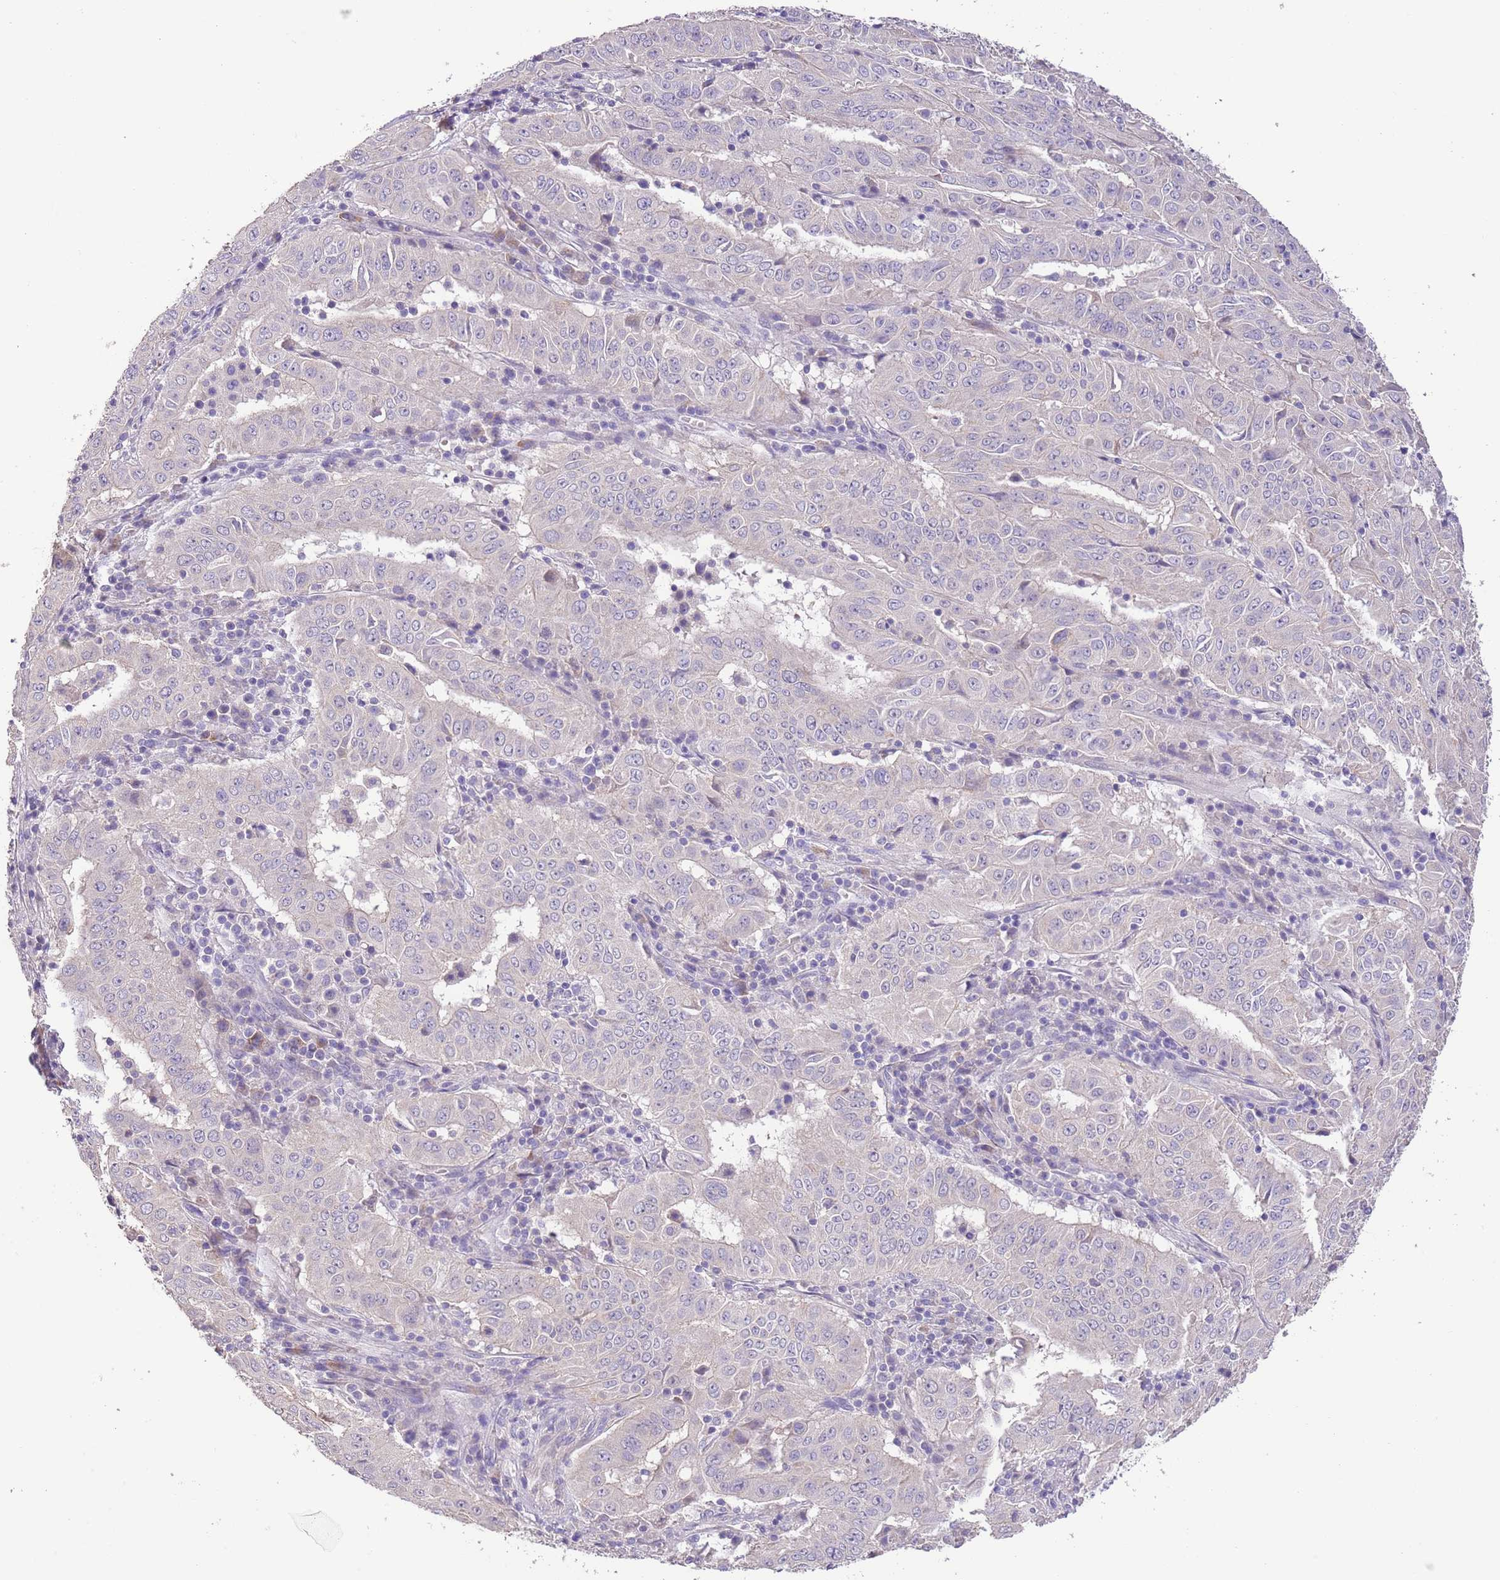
{"staining": {"intensity": "negative", "quantity": "none", "location": "none"}, "tissue": "pancreatic cancer", "cell_type": "Tumor cells", "image_type": "cancer", "snomed": [{"axis": "morphology", "description": "Adenocarcinoma, NOS"}, {"axis": "topography", "description": "Pancreas"}], "caption": "There is no significant positivity in tumor cells of adenocarcinoma (pancreatic). (IHC, brightfield microscopy, high magnification).", "gene": "ZNF658", "patient": {"sex": "male", "age": 63}}